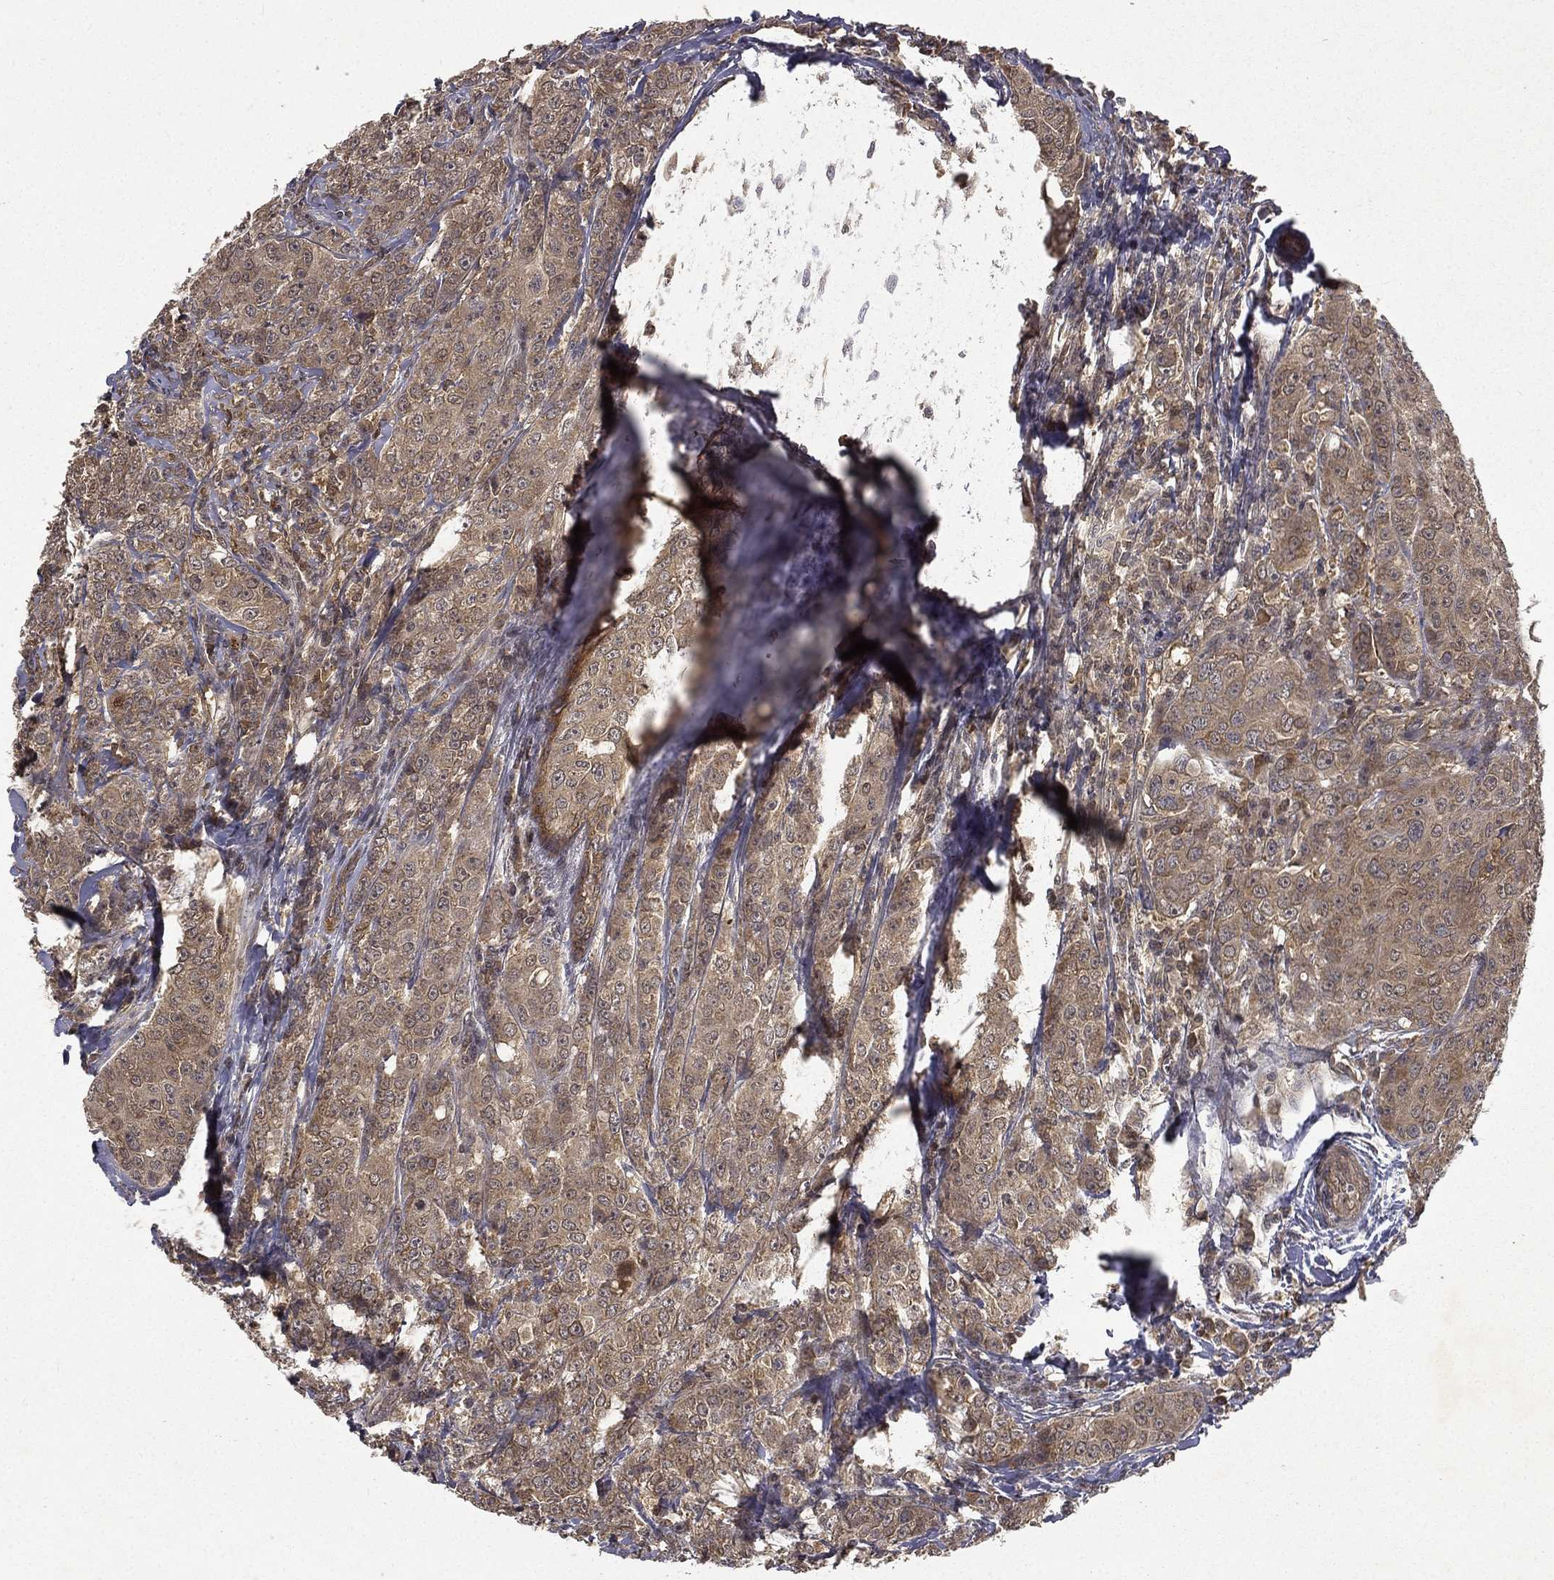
{"staining": {"intensity": "weak", "quantity": "25%-75%", "location": "cytoplasmic/membranous"}, "tissue": "breast cancer", "cell_type": "Tumor cells", "image_type": "cancer", "snomed": [{"axis": "morphology", "description": "Duct carcinoma"}, {"axis": "topography", "description": "Breast"}], "caption": "Brown immunohistochemical staining in human breast cancer displays weak cytoplasmic/membranous staining in about 25%-75% of tumor cells.", "gene": "FGD1", "patient": {"sex": "female", "age": 43}}